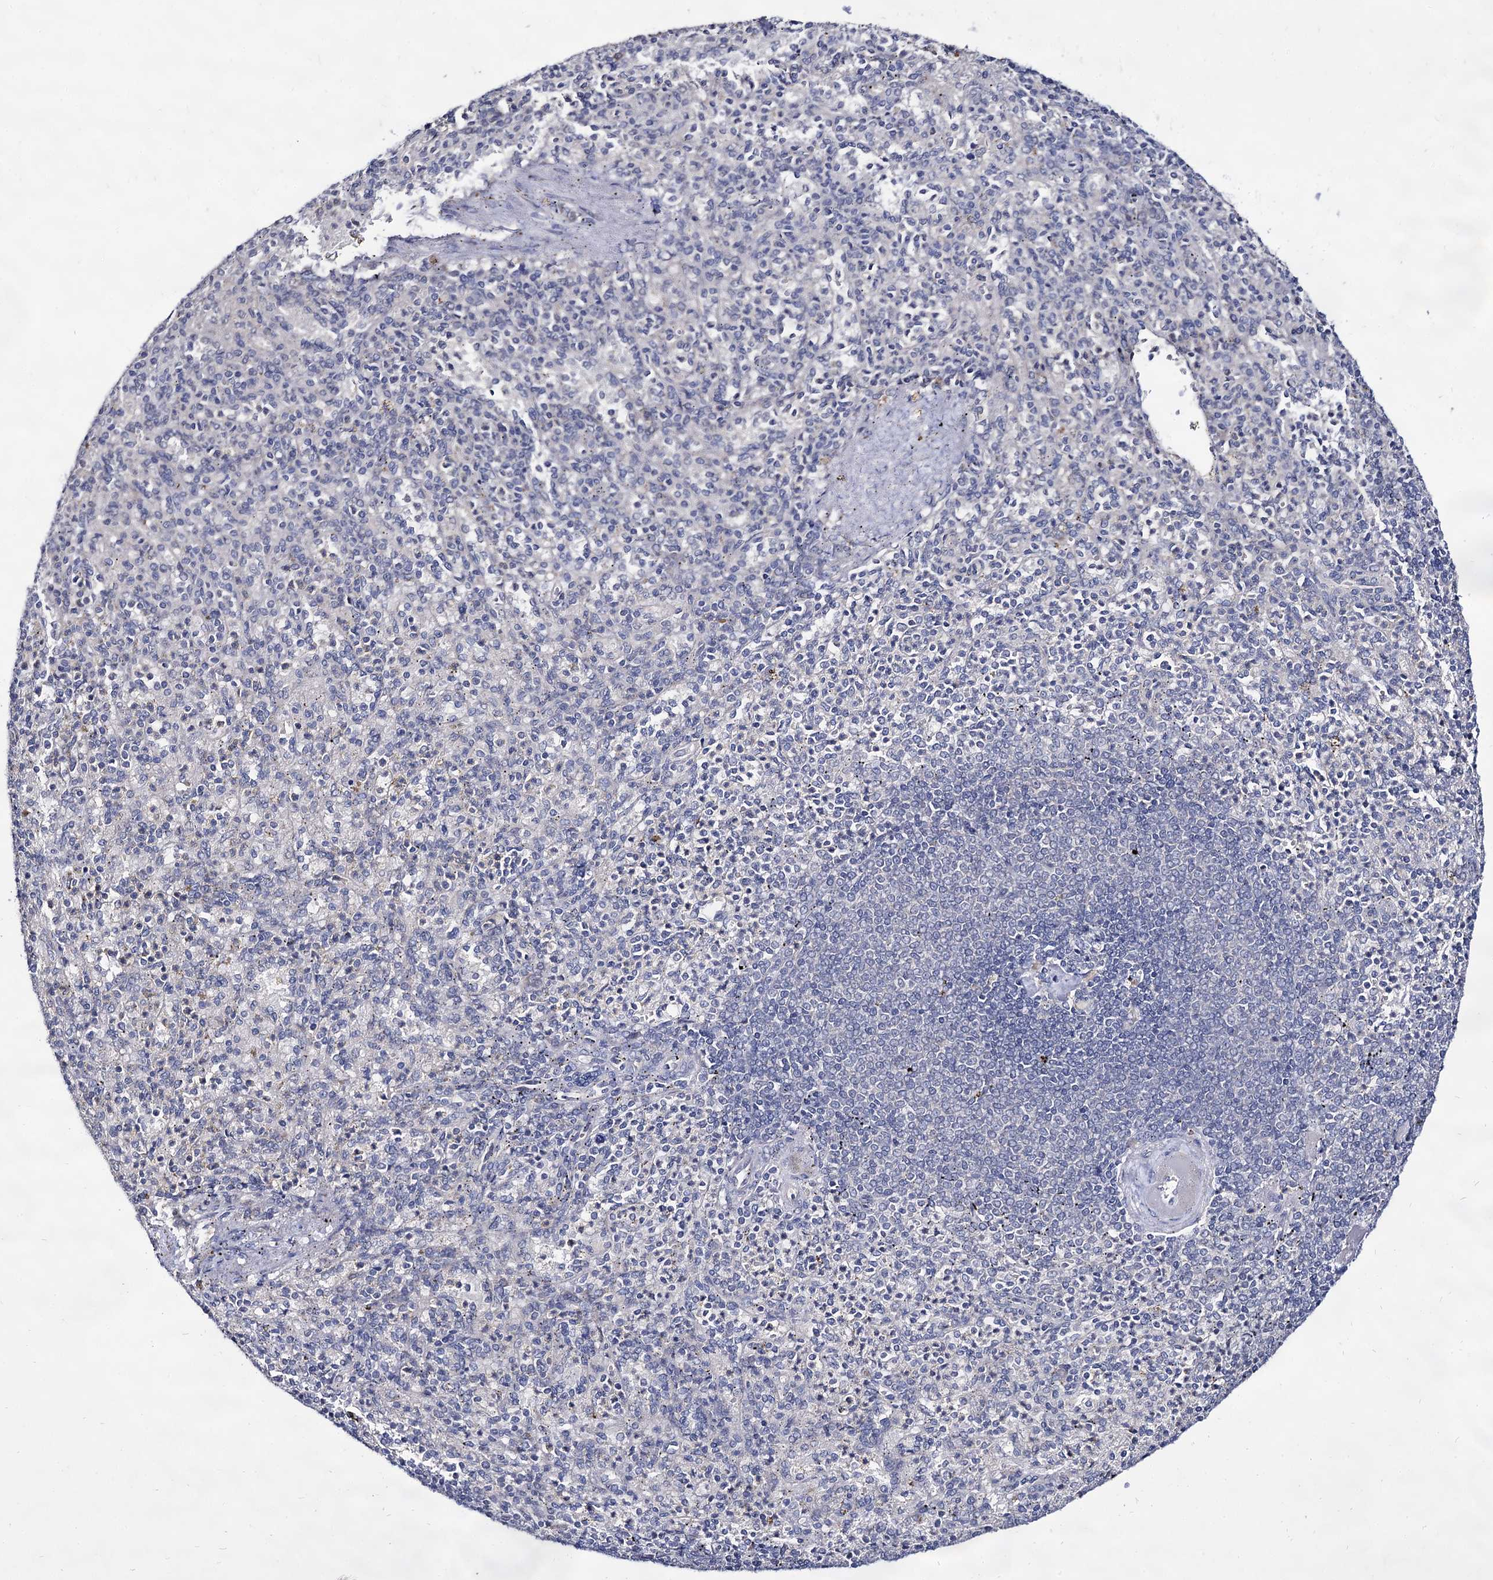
{"staining": {"intensity": "negative", "quantity": "none", "location": "none"}, "tissue": "spleen", "cell_type": "Cells in red pulp", "image_type": "normal", "snomed": [{"axis": "morphology", "description": "Normal tissue, NOS"}, {"axis": "topography", "description": "Spleen"}], "caption": "Image shows no protein staining in cells in red pulp of benign spleen.", "gene": "ARFIP2", "patient": {"sex": "female", "age": 74}}